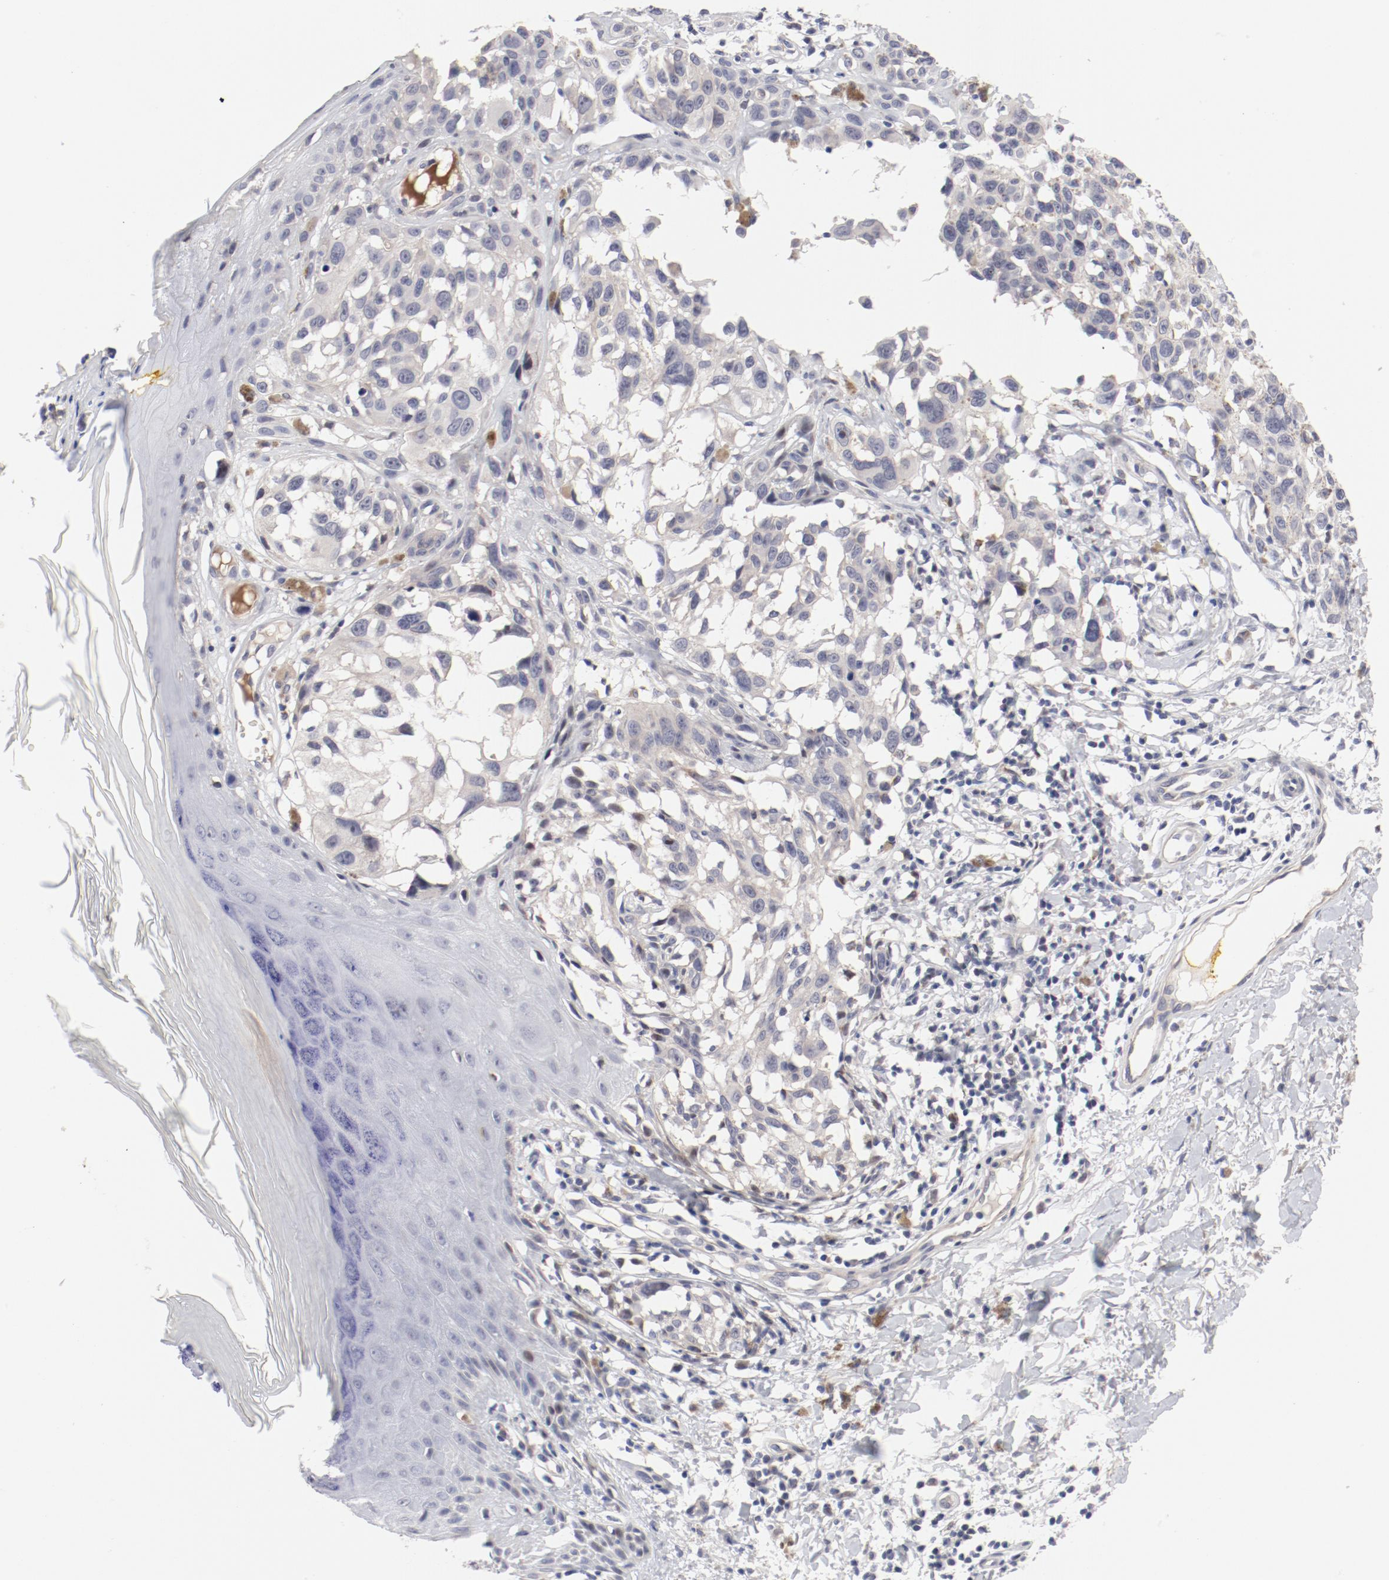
{"staining": {"intensity": "negative", "quantity": "none", "location": "none"}, "tissue": "melanoma", "cell_type": "Tumor cells", "image_type": "cancer", "snomed": [{"axis": "morphology", "description": "Malignant melanoma, NOS"}, {"axis": "topography", "description": "Skin"}], "caption": "This is an immunohistochemistry image of human malignant melanoma. There is no staining in tumor cells.", "gene": "FSCB", "patient": {"sex": "female", "age": 77}}